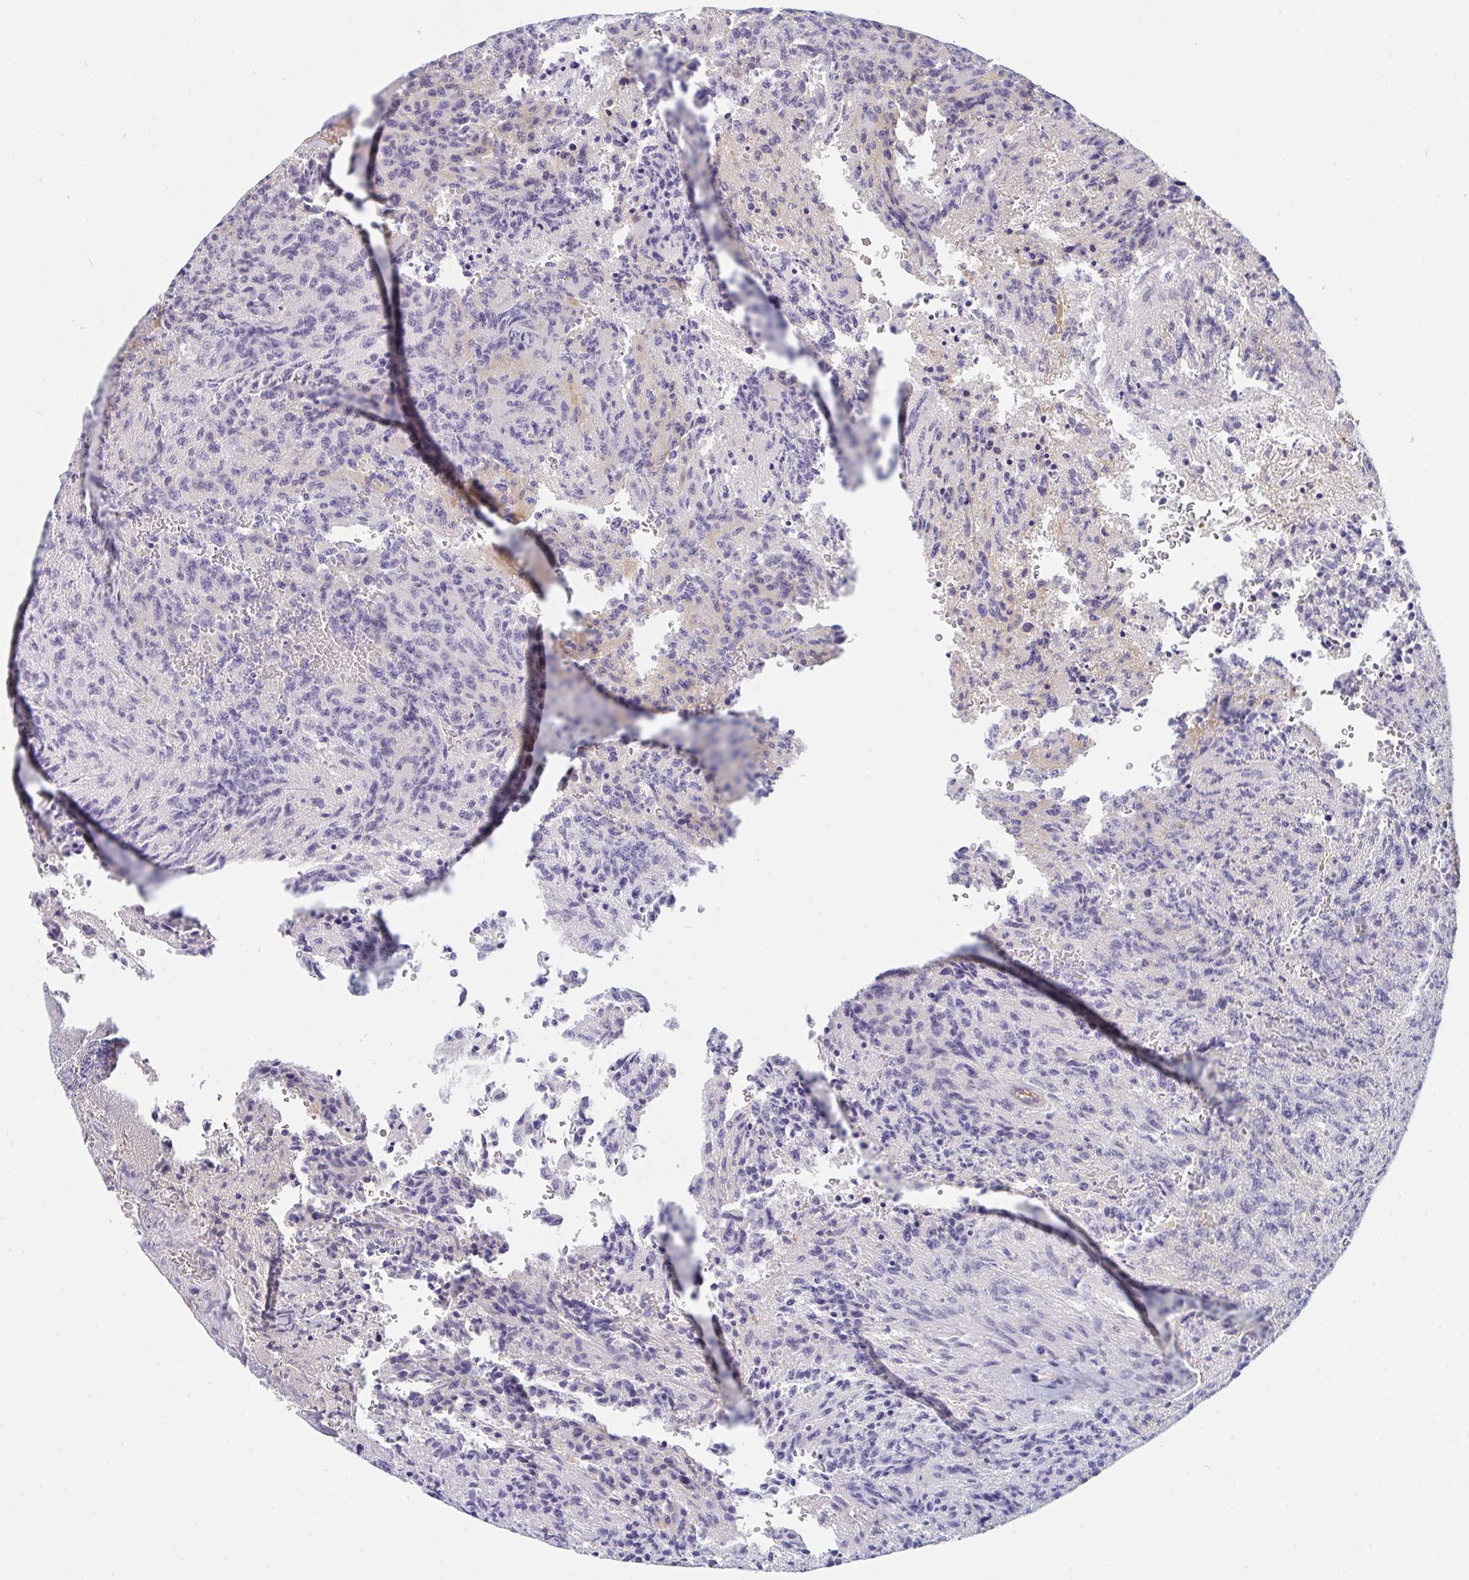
{"staining": {"intensity": "negative", "quantity": "none", "location": "none"}, "tissue": "glioma", "cell_type": "Tumor cells", "image_type": "cancer", "snomed": [{"axis": "morphology", "description": "Glioma, malignant, High grade"}, {"axis": "topography", "description": "Brain"}], "caption": "Immunohistochemistry photomicrograph of neoplastic tissue: human glioma stained with DAB demonstrates no significant protein positivity in tumor cells.", "gene": "DSCAML1", "patient": {"sex": "male", "age": 36}}